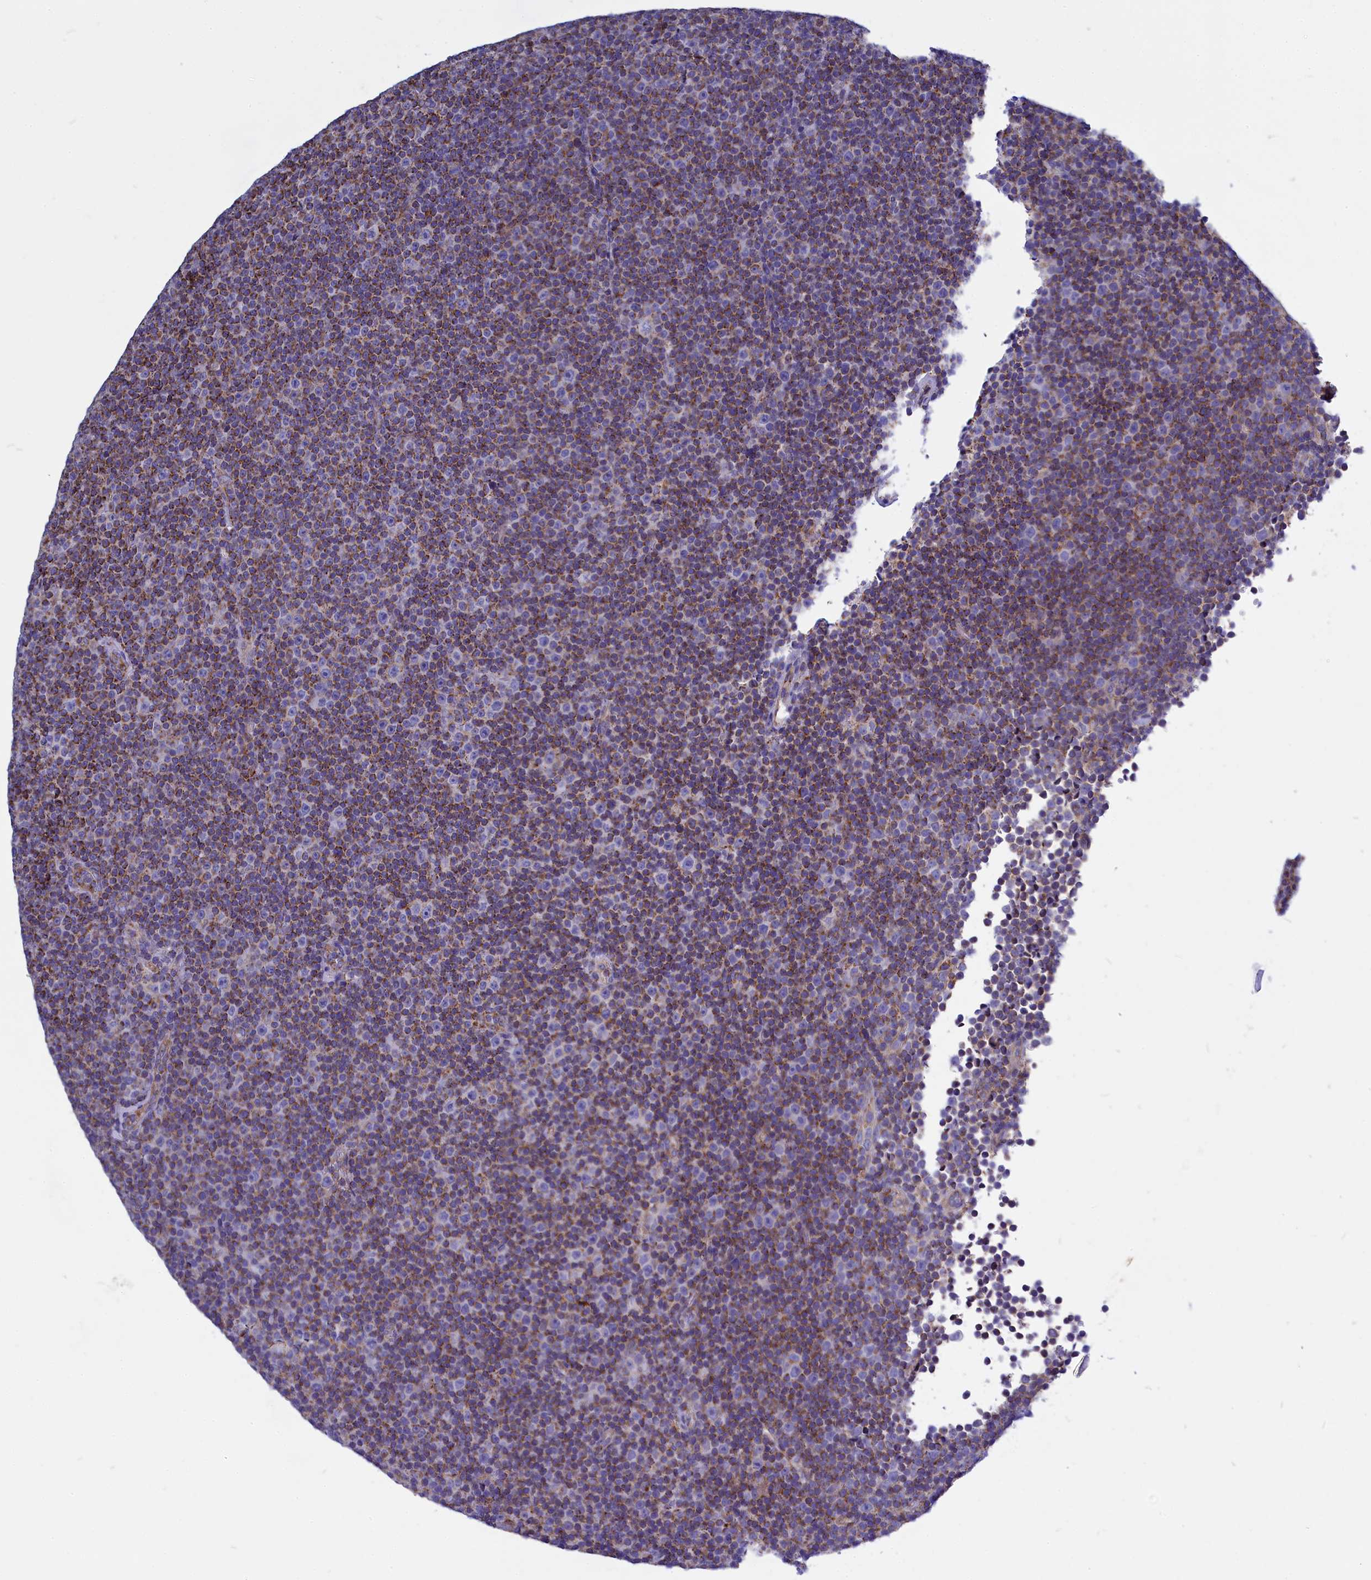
{"staining": {"intensity": "moderate", "quantity": ">75%", "location": "cytoplasmic/membranous"}, "tissue": "lymphoma", "cell_type": "Tumor cells", "image_type": "cancer", "snomed": [{"axis": "morphology", "description": "Malignant lymphoma, non-Hodgkin's type, Low grade"}, {"axis": "topography", "description": "Lymph node"}], "caption": "Immunohistochemical staining of human lymphoma displays medium levels of moderate cytoplasmic/membranous positivity in approximately >75% of tumor cells. Using DAB (3,3'-diaminobenzidine) (brown) and hematoxylin (blue) stains, captured at high magnification using brightfield microscopy.", "gene": "CCRL2", "patient": {"sex": "female", "age": 67}}